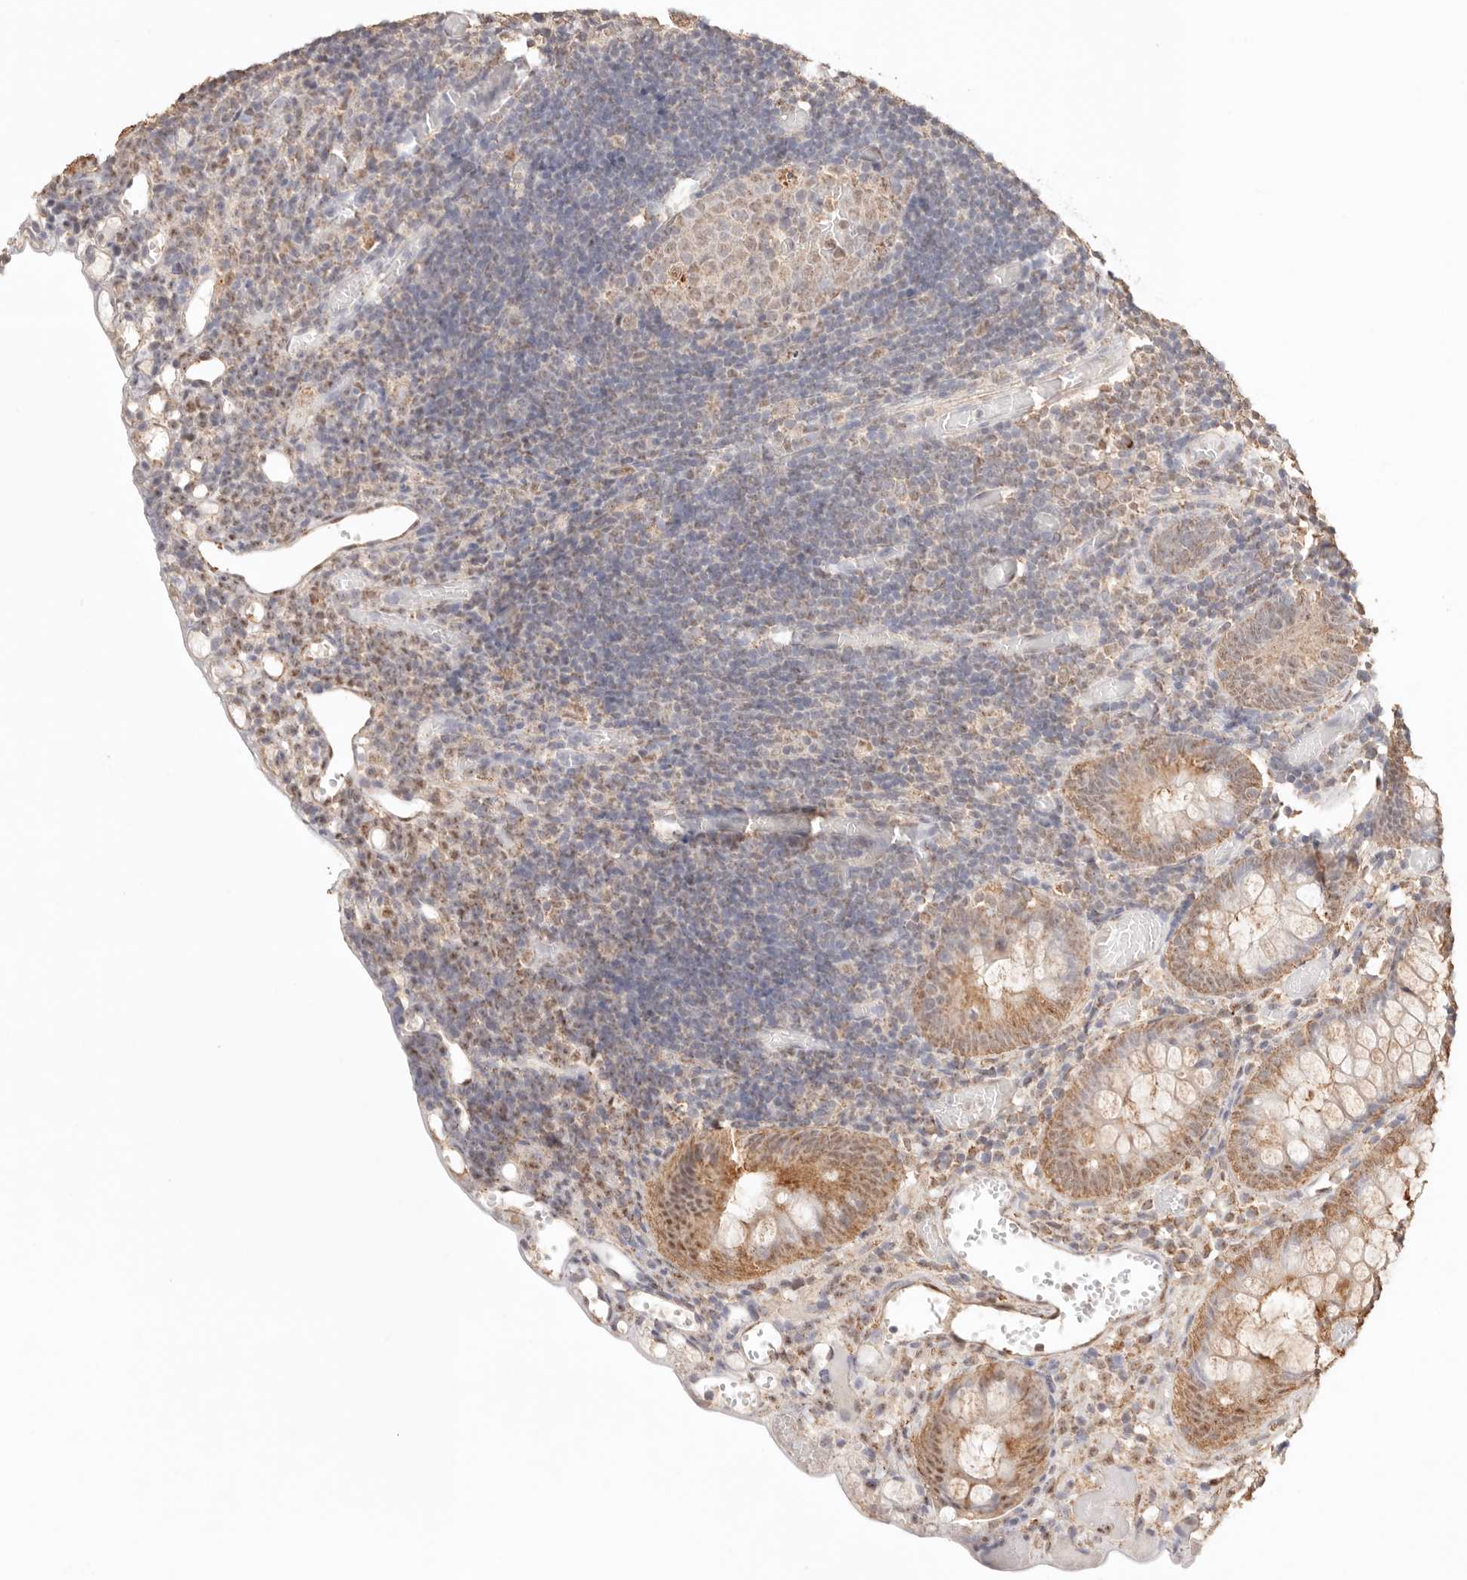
{"staining": {"intensity": "moderate", "quantity": ">75%", "location": "cytoplasmic/membranous,nuclear"}, "tissue": "colon", "cell_type": "Endothelial cells", "image_type": "normal", "snomed": [{"axis": "morphology", "description": "Normal tissue, NOS"}, {"axis": "topography", "description": "Colon"}], "caption": "Human colon stained with a brown dye exhibits moderate cytoplasmic/membranous,nuclear positive expression in about >75% of endothelial cells.", "gene": "IL1R2", "patient": {"sex": "male", "age": 14}}